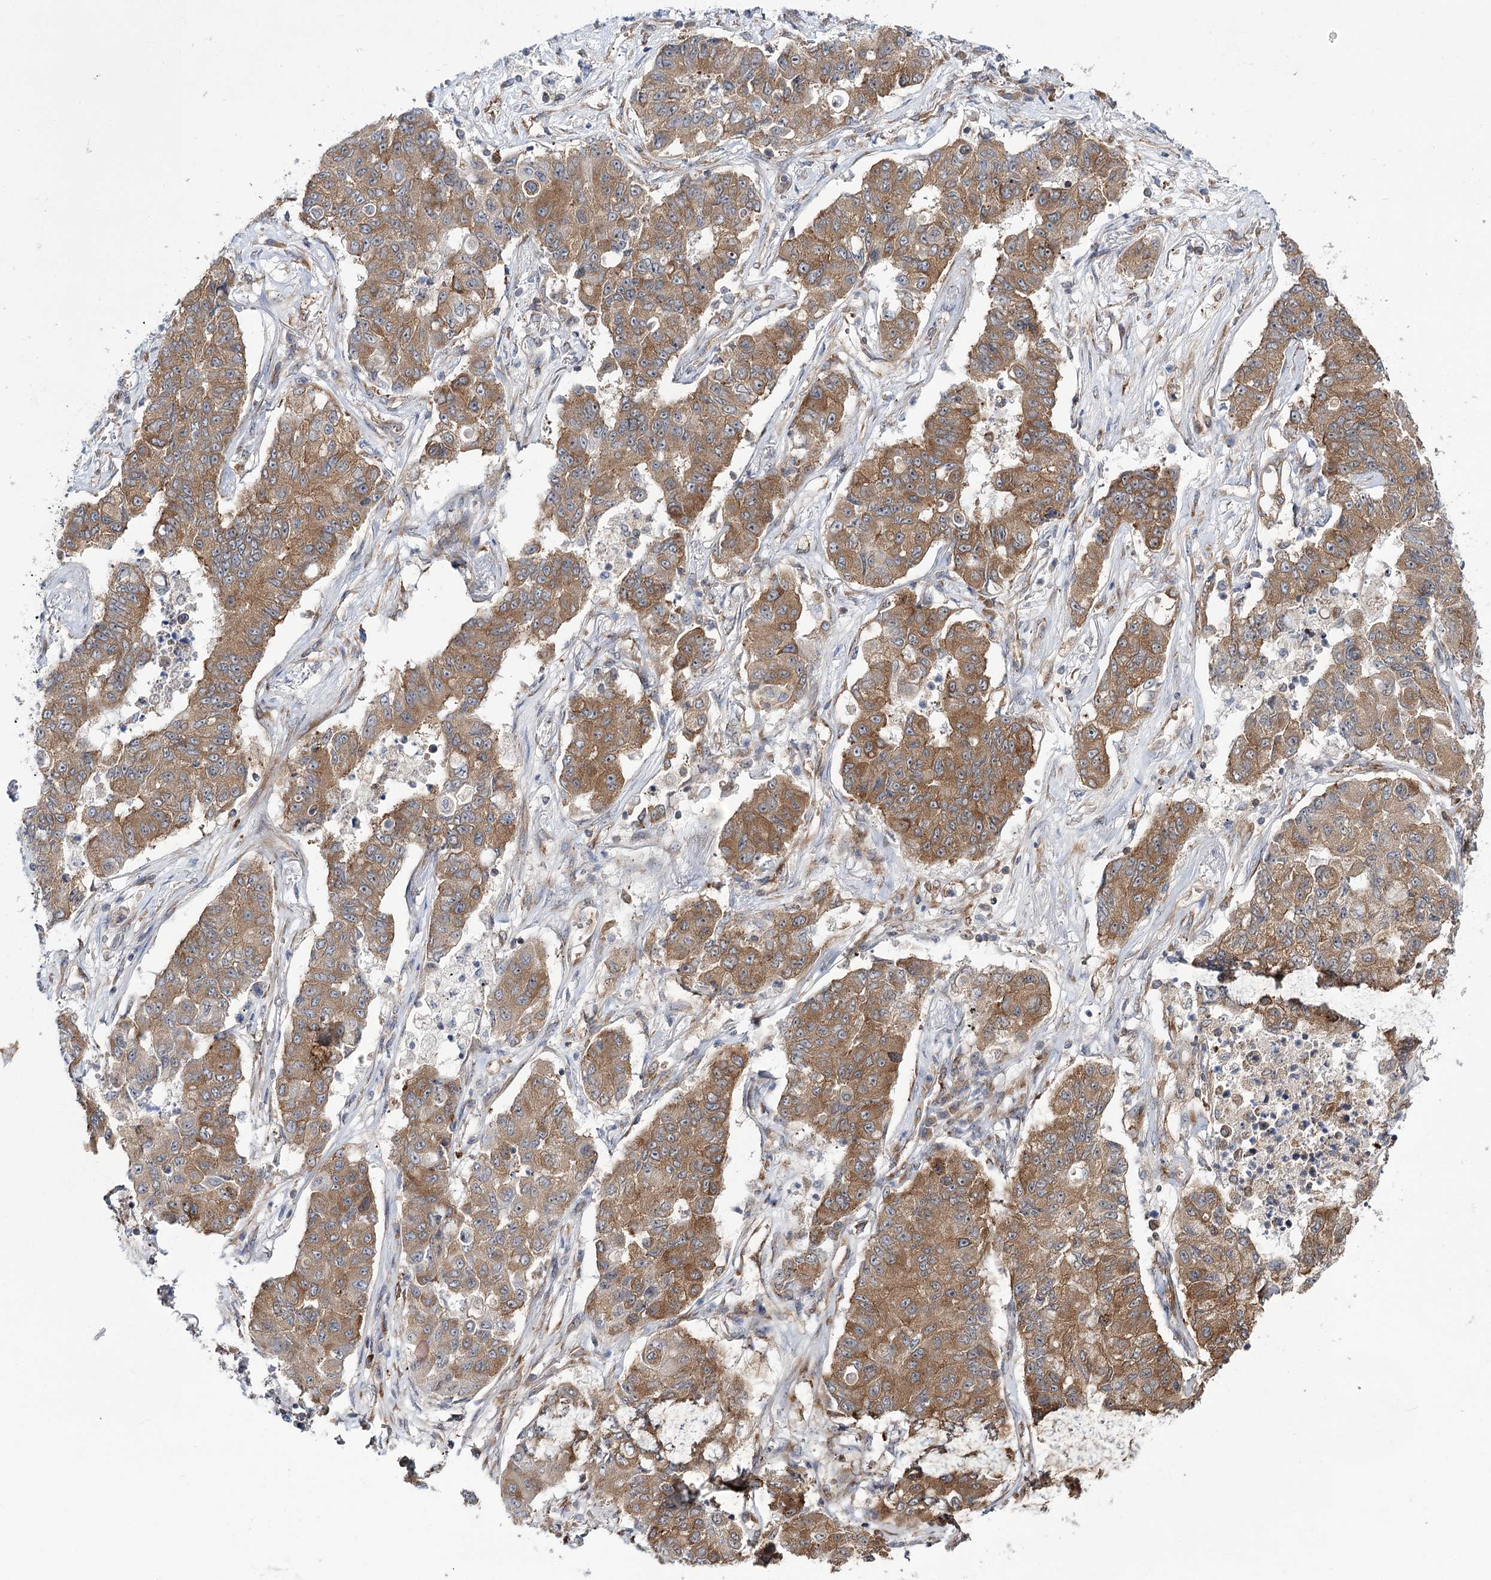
{"staining": {"intensity": "moderate", "quantity": ">75%", "location": "cytoplasmic/membranous"}, "tissue": "lung cancer", "cell_type": "Tumor cells", "image_type": "cancer", "snomed": [{"axis": "morphology", "description": "Squamous cell carcinoma, NOS"}, {"axis": "topography", "description": "Lung"}], "caption": "Tumor cells display moderate cytoplasmic/membranous positivity in approximately >75% of cells in lung cancer (squamous cell carcinoma). The protein of interest is shown in brown color, while the nuclei are stained blue.", "gene": "VWA2", "patient": {"sex": "male", "age": 74}}